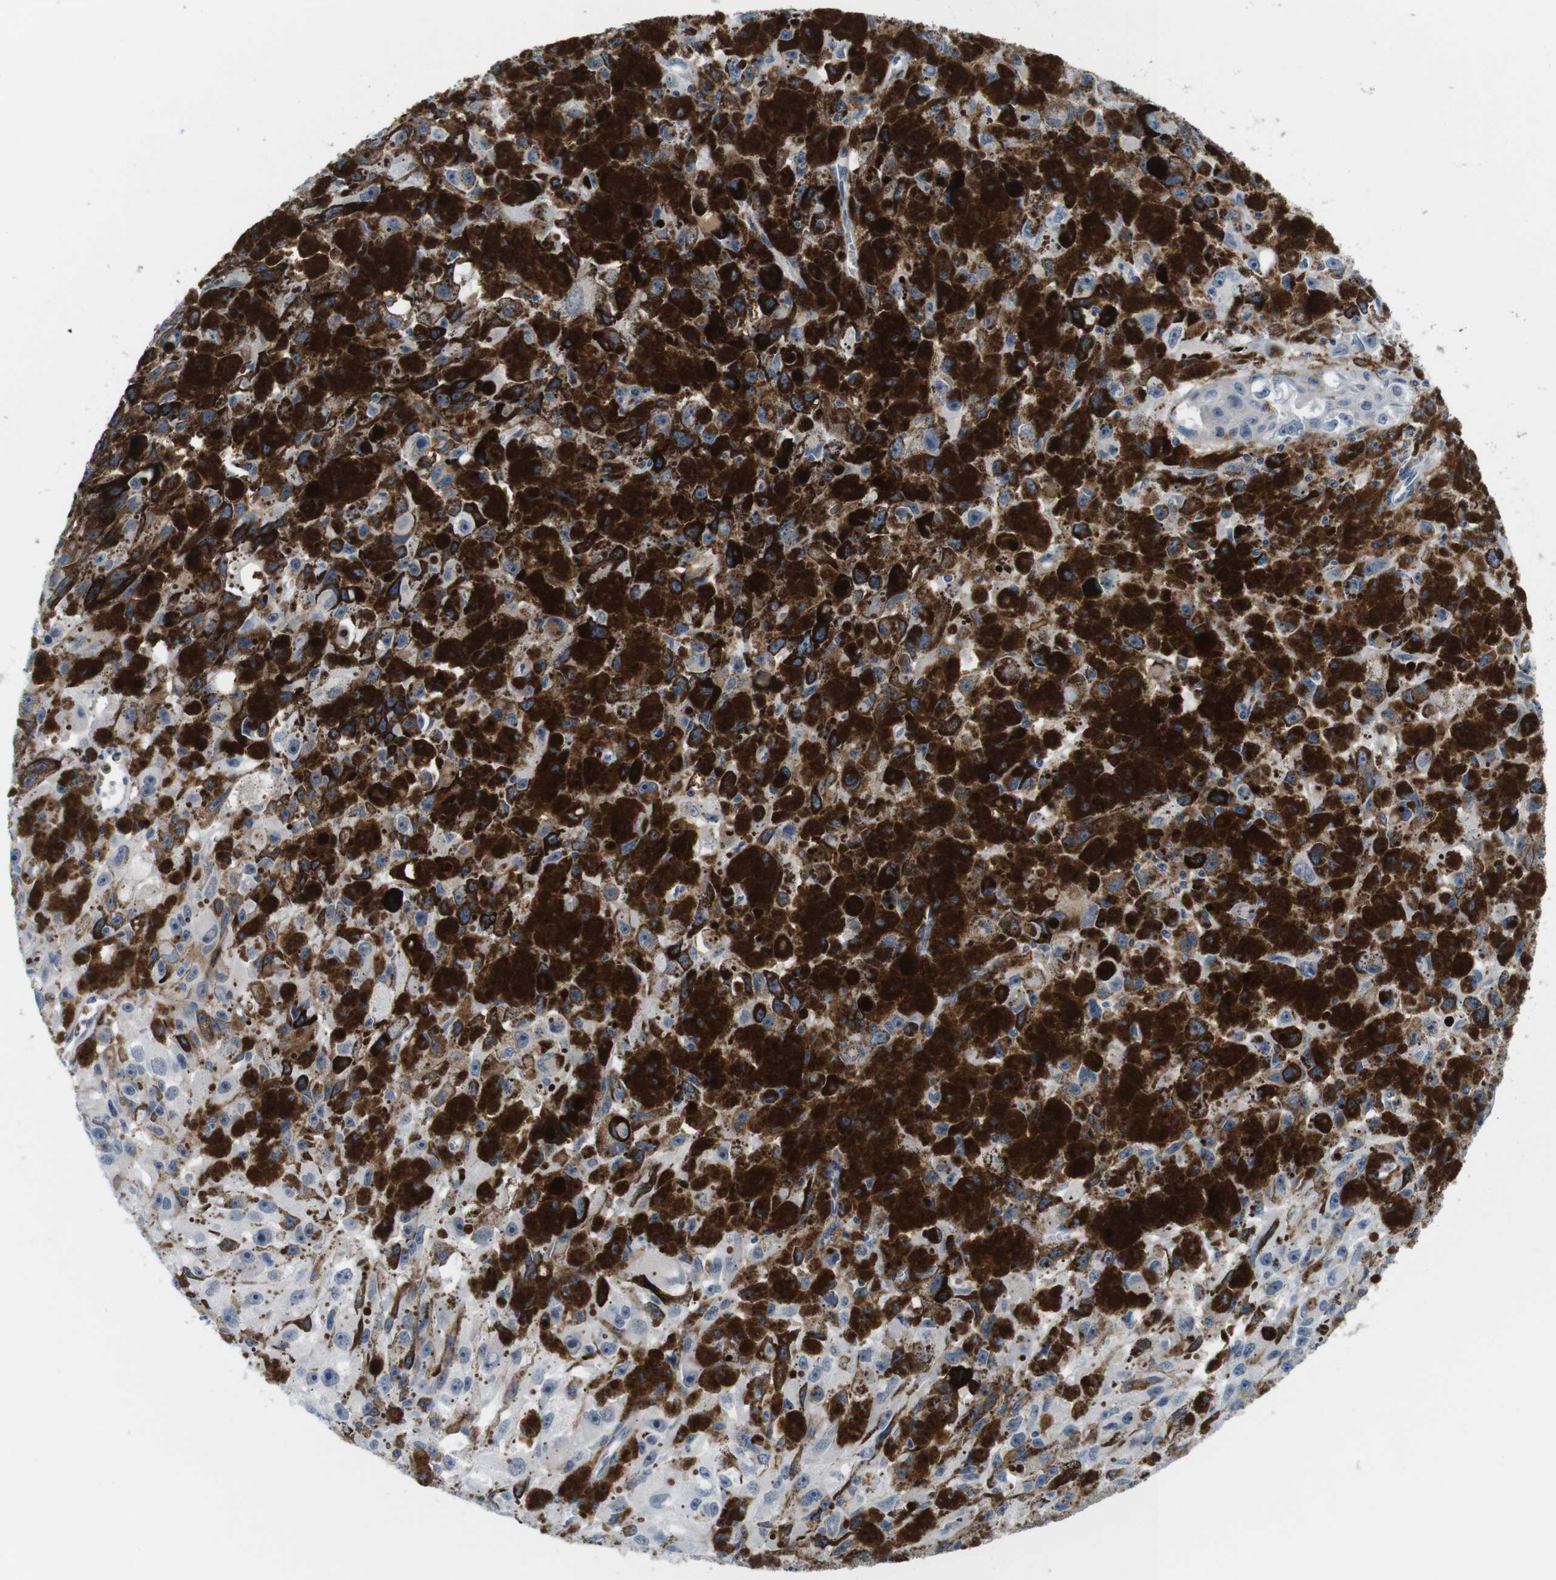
{"staining": {"intensity": "negative", "quantity": "none", "location": "none"}, "tissue": "melanoma", "cell_type": "Tumor cells", "image_type": "cancer", "snomed": [{"axis": "morphology", "description": "Malignant melanoma, NOS"}, {"axis": "topography", "description": "Skin"}], "caption": "Immunohistochemistry of melanoma exhibits no expression in tumor cells.", "gene": "CD300C", "patient": {"sex": "female", "age": 104}}